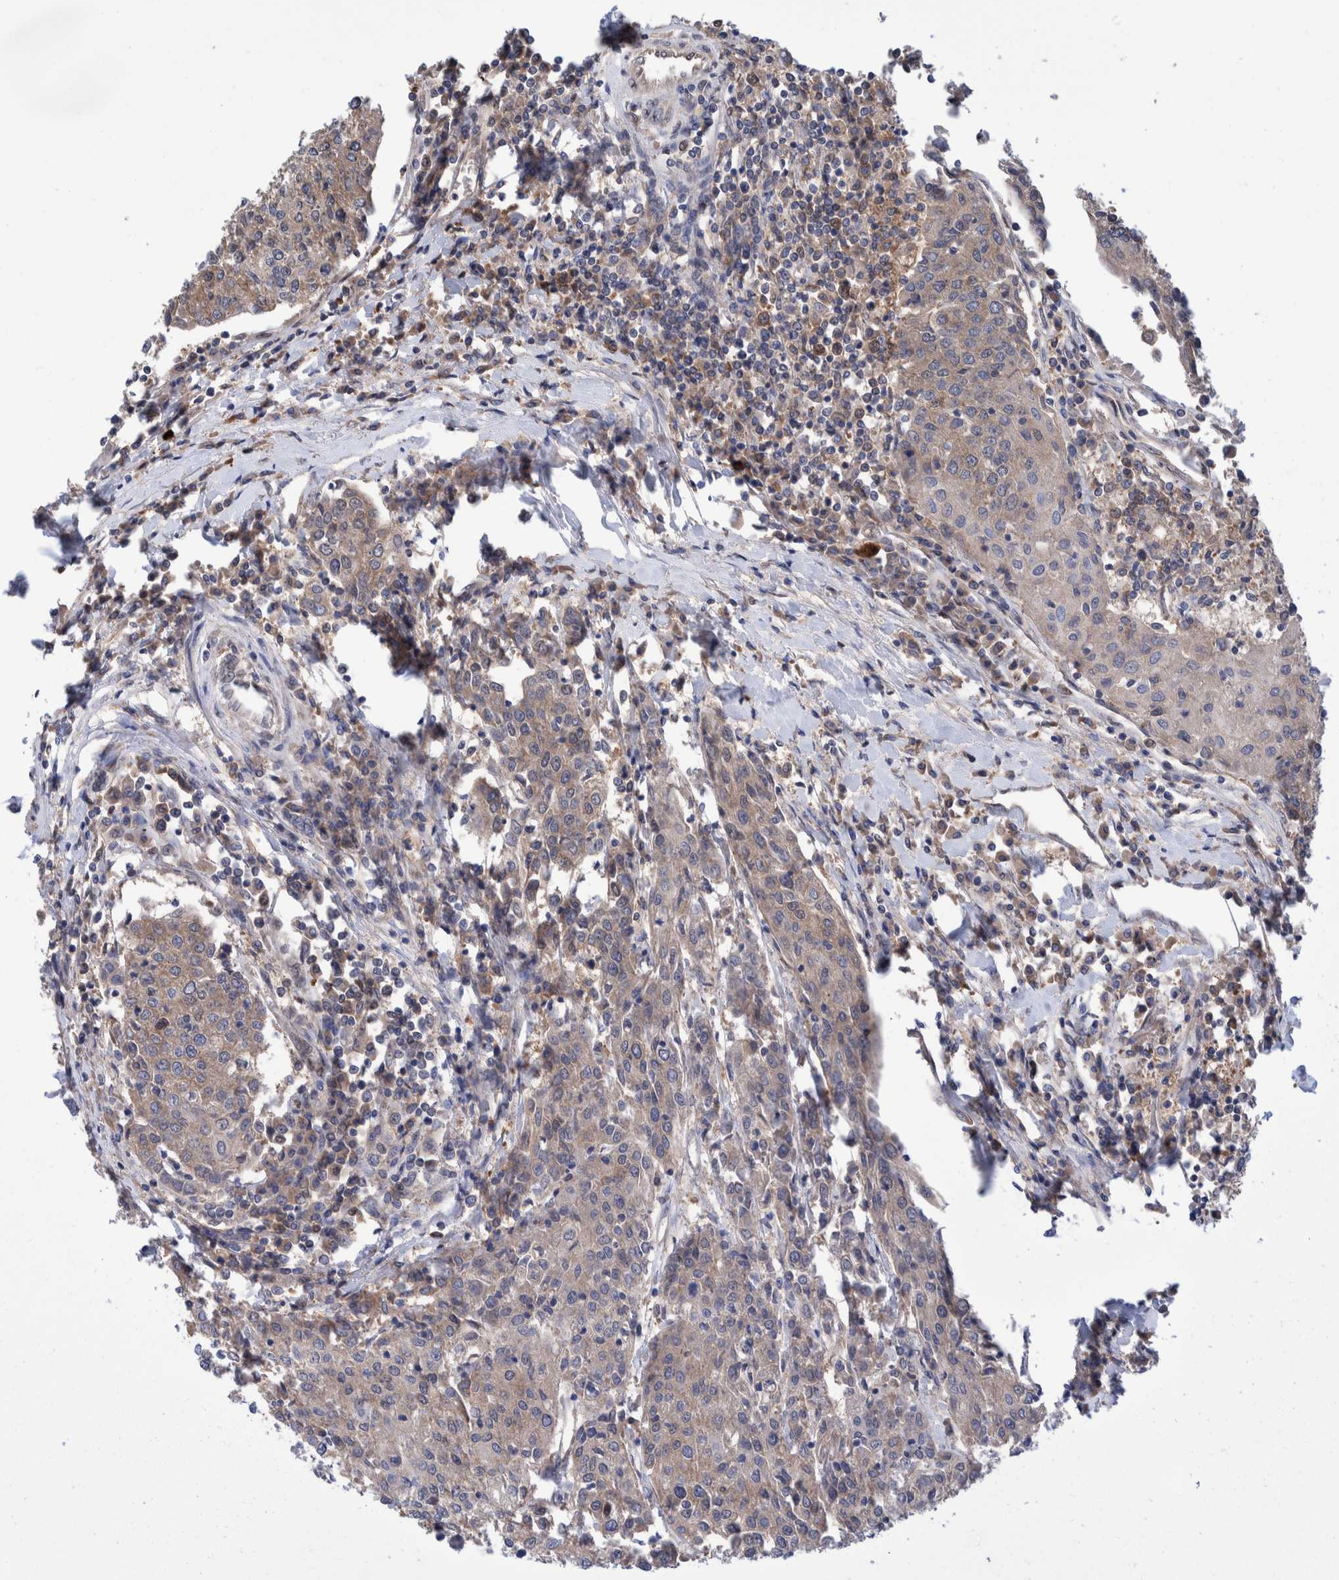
{"staining": {"intensity": "weak", "quantity": ">75%", "location": "cytoplasmic/membranous"}, "tissue": "urothelial cancer", "cell_type": "Tumor cells", "image_type": "cancer", "snomed": [{"axis": "morphology", "description": "Urothelial carcinoma, High grade"}, {"axis": "topography", "description": "Urinary bladder"}], "caption": "Urothelial carcinoma (high-grade) stained with a brown dye displays weak cytoplasmic/membranous positive staining in approximately >75% of tumor cells.", "gene": "PFAS", "patient": {"sex": "female", "age": 85}}